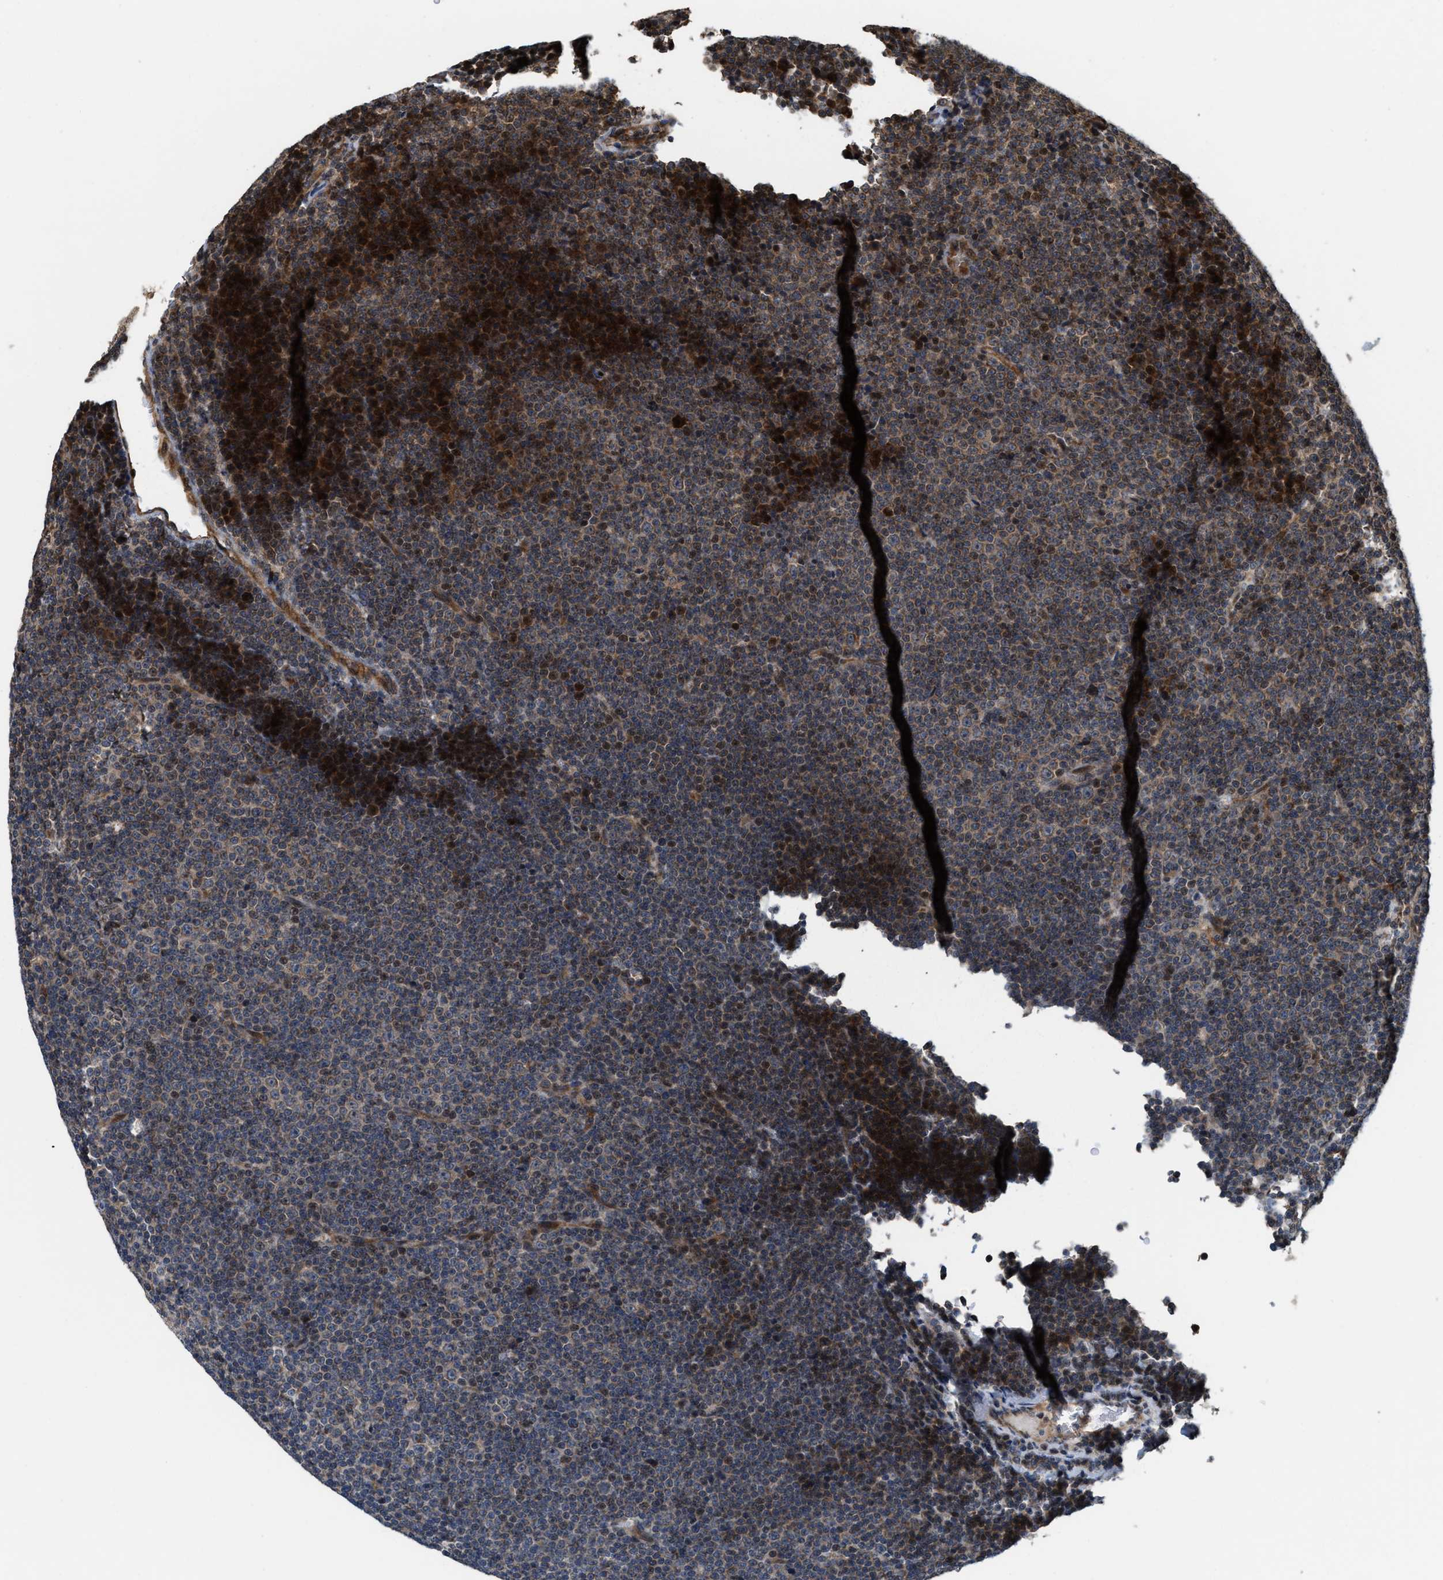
{"staining": {"intensity": "moderate", "quantity": "25%-75%", "location": "cytoplasmic/membranous,nuclear"}, "tissue": "lymphoma", "cell_type": "Tumor cells", "image_type": "cancer", "snomed": [{"axis": "morphology", "description": "Malignant lymphoma, non-Hodgkin's type, Low grade"}, {"axis": "topography", "description": "Lymph node"}], "caption": "IHC histopathology image of neoplastic tissue: lymphoma stained using immunohistochemistry (IHC) displays medium levels of moderate protein expression localized specifically in the cytoplasmic/membranous and nuclear of tumor cells, appearing as a cytoplasmic/membranous and nuclear brown color.", "gene": "ELP2", "patient": {"sex": "female", "age": 67}}